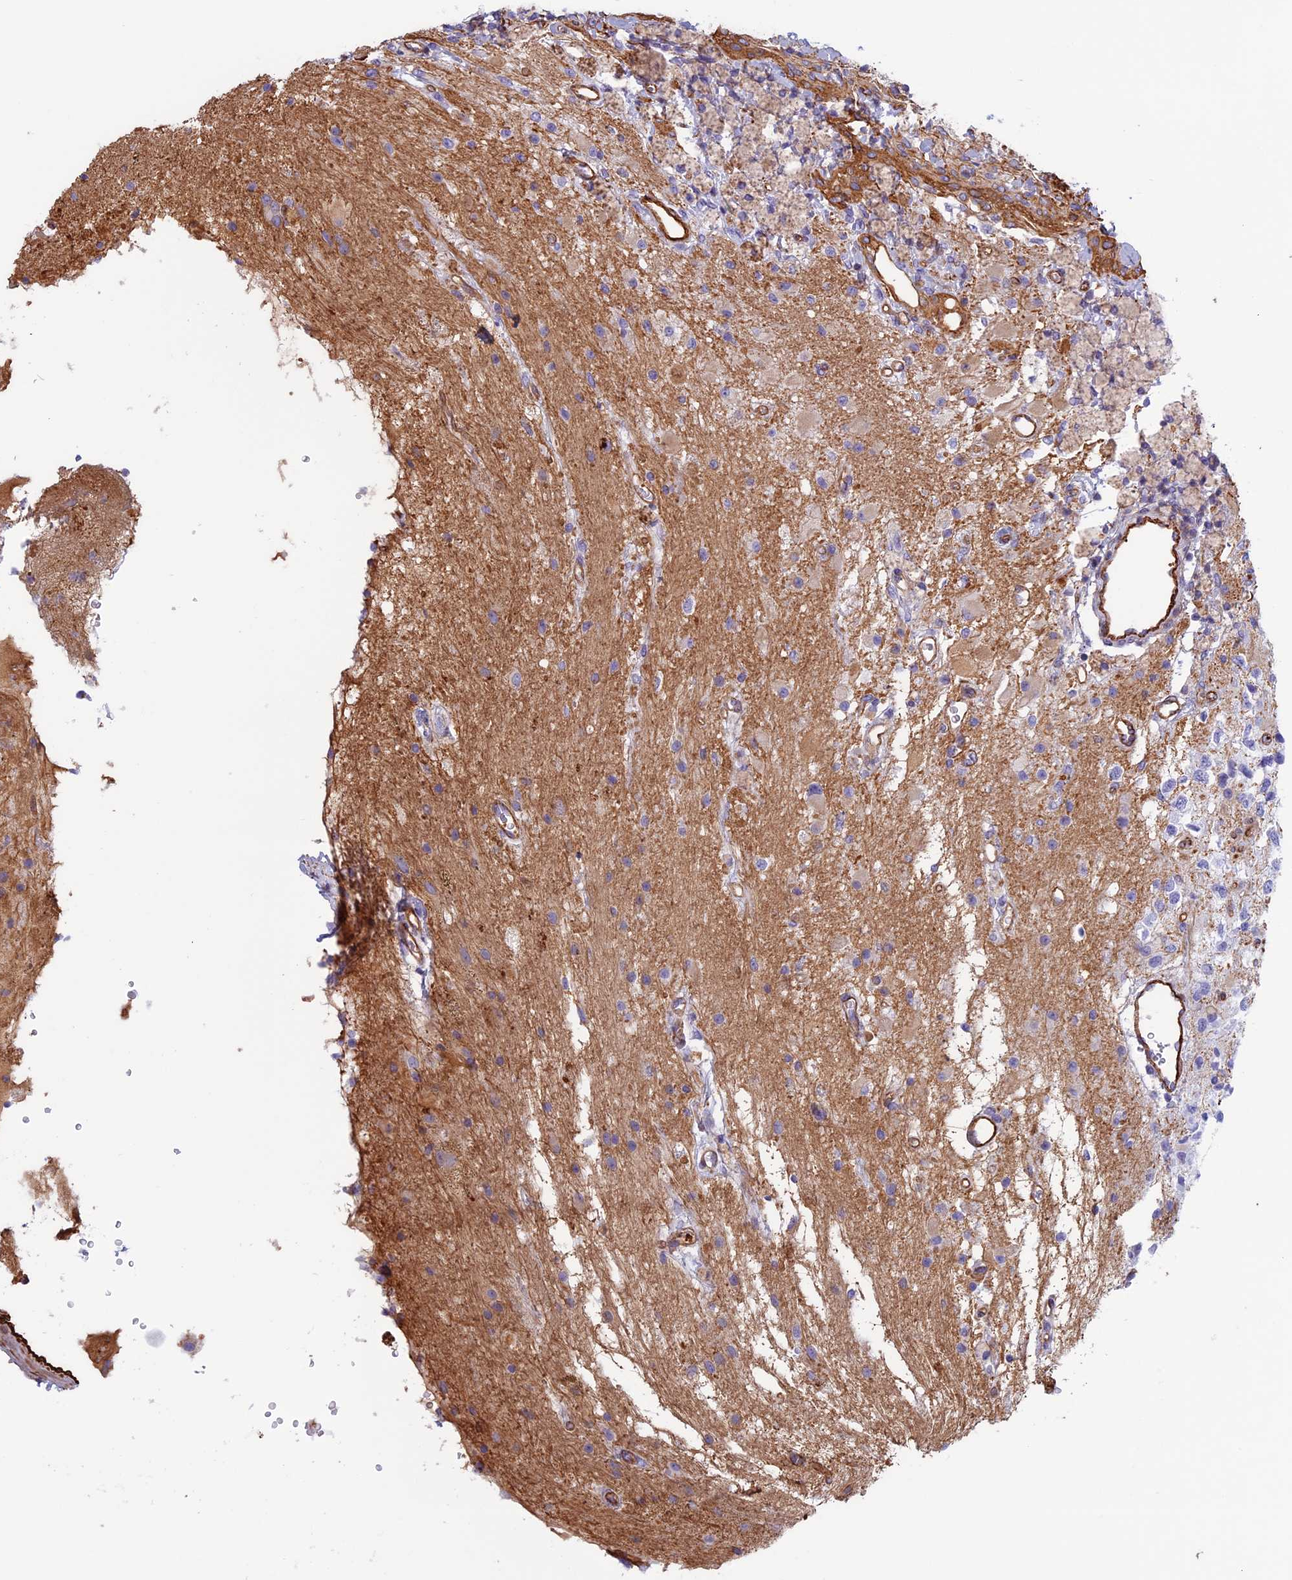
{"staining": {"intensity": "negative", "quantity": "none", "location": "none"}, "tissue": "glioma", "cell_type": "Tumor cells", "image_type": "cancer", "snomed": [{"axis": "morphology", "description": "Glioma, malignant, High grade"}, {"axis": "topography", "description": "Brain"}], "caption": "Immunohistochemistry micrograph of neoplastic tissue: malignant high-grade glioma stained with DAB (3,3'-diaminobenzidine) demonstrates no significant protein positivity in tumor cells. Brightfield microscopy of immunohistochemistry stained with DAB (brown) and hematoxylin (blue), captured at high magnification.", "gene": "ANGPTL2", "patient": {"sex": "male", "age": 34}}